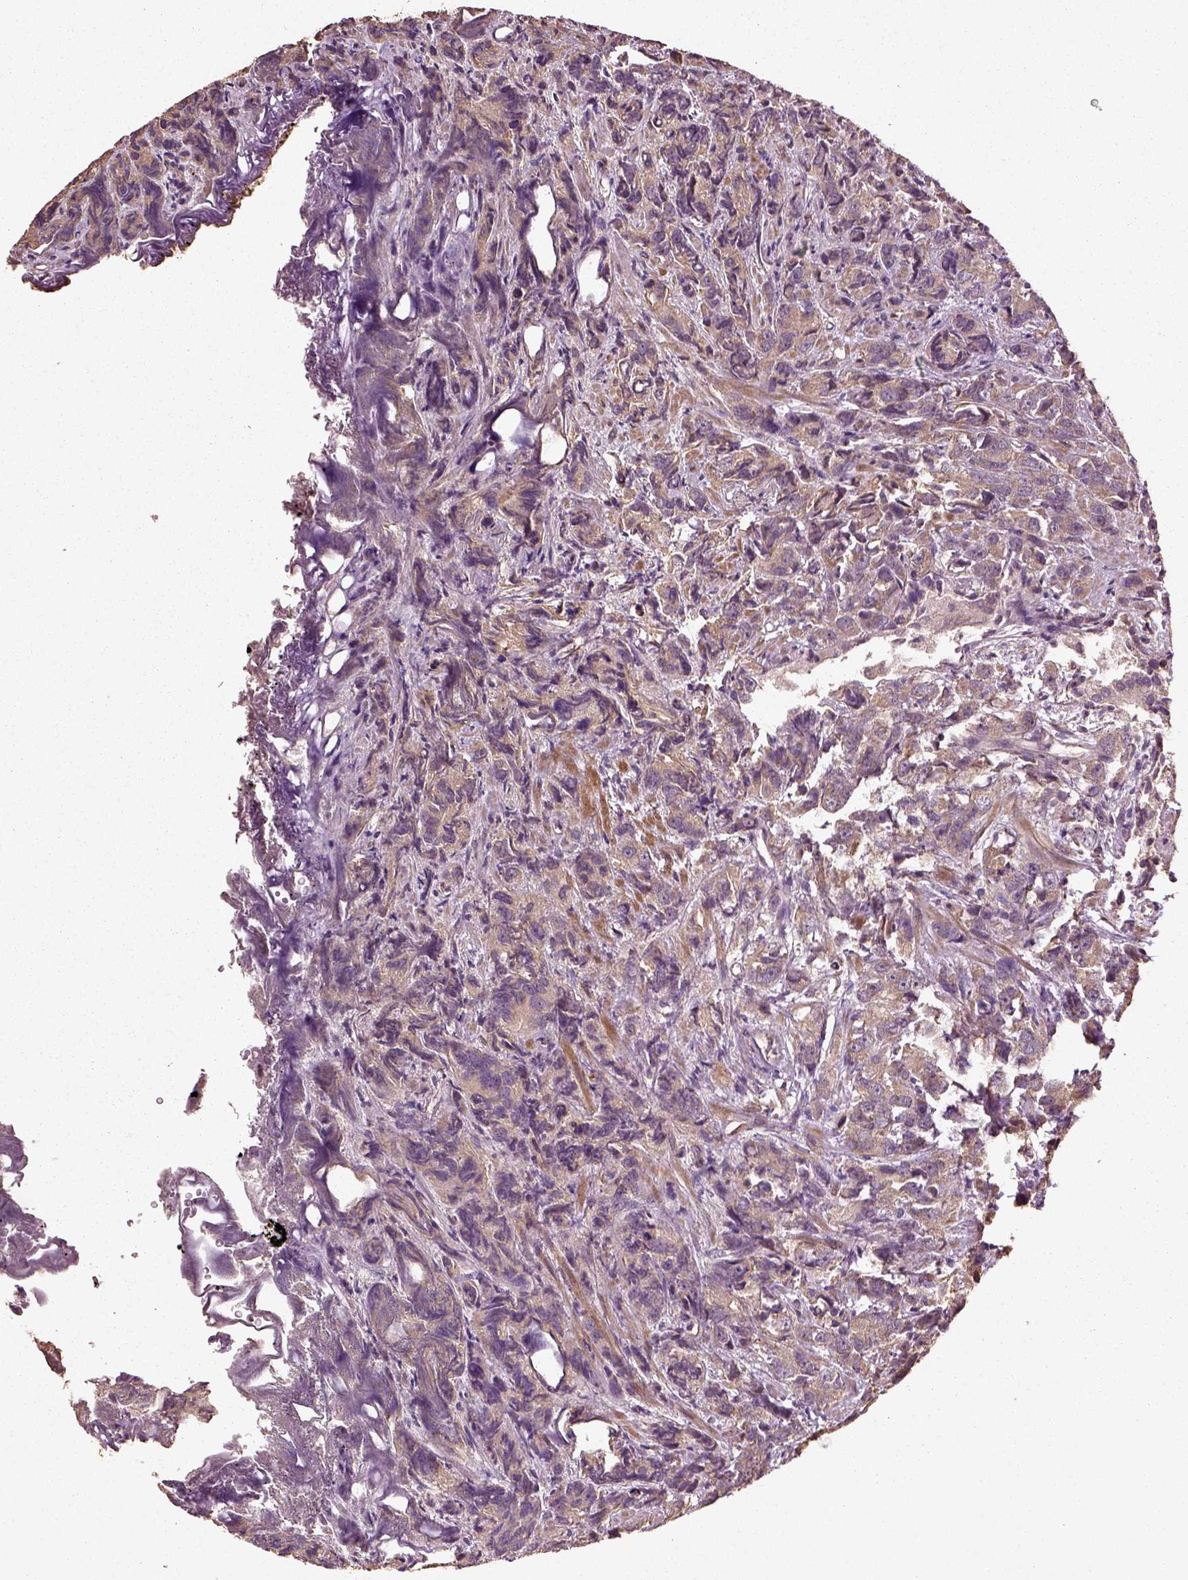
{"staining": {"intensity": "weak", "quantity": ">75%", "location": "cytoplasmic/membranous"}, "tissue": "prostate cancer", "cell_type": "Tumor cells", "image_type": "cancer", "snomed": [{"axis": "morphology", "description": "Adenocarcinoma, High grade"}, {"axis": "topography", "description": "Prostate"}], "caption": "Tumor cells reveal weak cytoplasmic/membranous staining in about >75% of cells in high-grade adenocarcinoma (prostate).", "gene": "ERV3-1", "patient": {"sex": "male", "age": 90}}